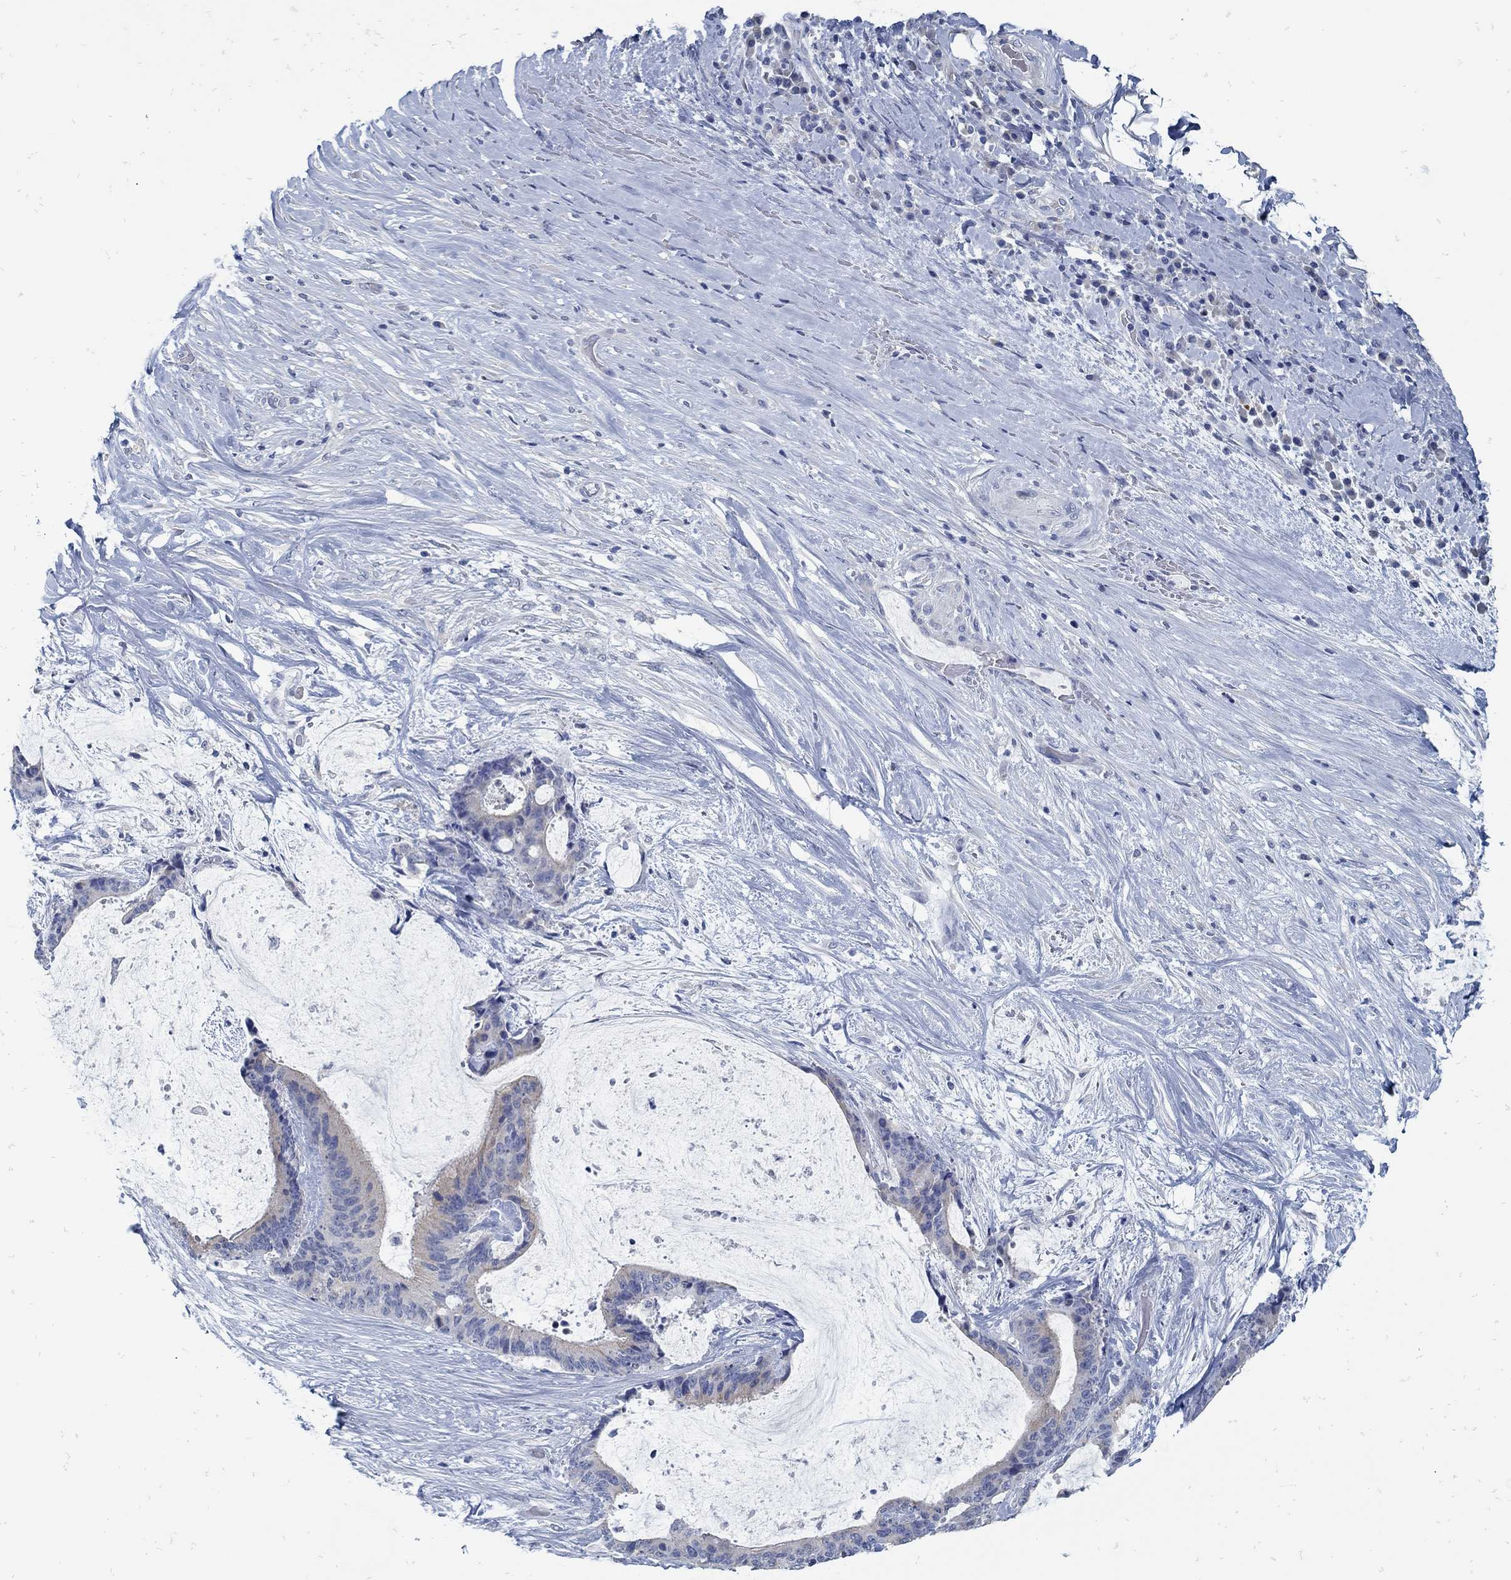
{"staining": {"intensity": "negative", "quantity": "none", "location": "none"}, "tissue": "liver cancer", "cell_type": "Tumor cells", "image_type": "cancer", "snomed": [{"axis": "morphology", "description": "Cholangiocarcinoma"}, {"axis": "topography", "description": "Liver"}], "caption": "An image of liver cancer stained for a protein displays no brown staining in tumor cells. Nuclei are stained in blue.", "gene": "ZFAND4", "patient": {"sex": "female", "age": 73}}